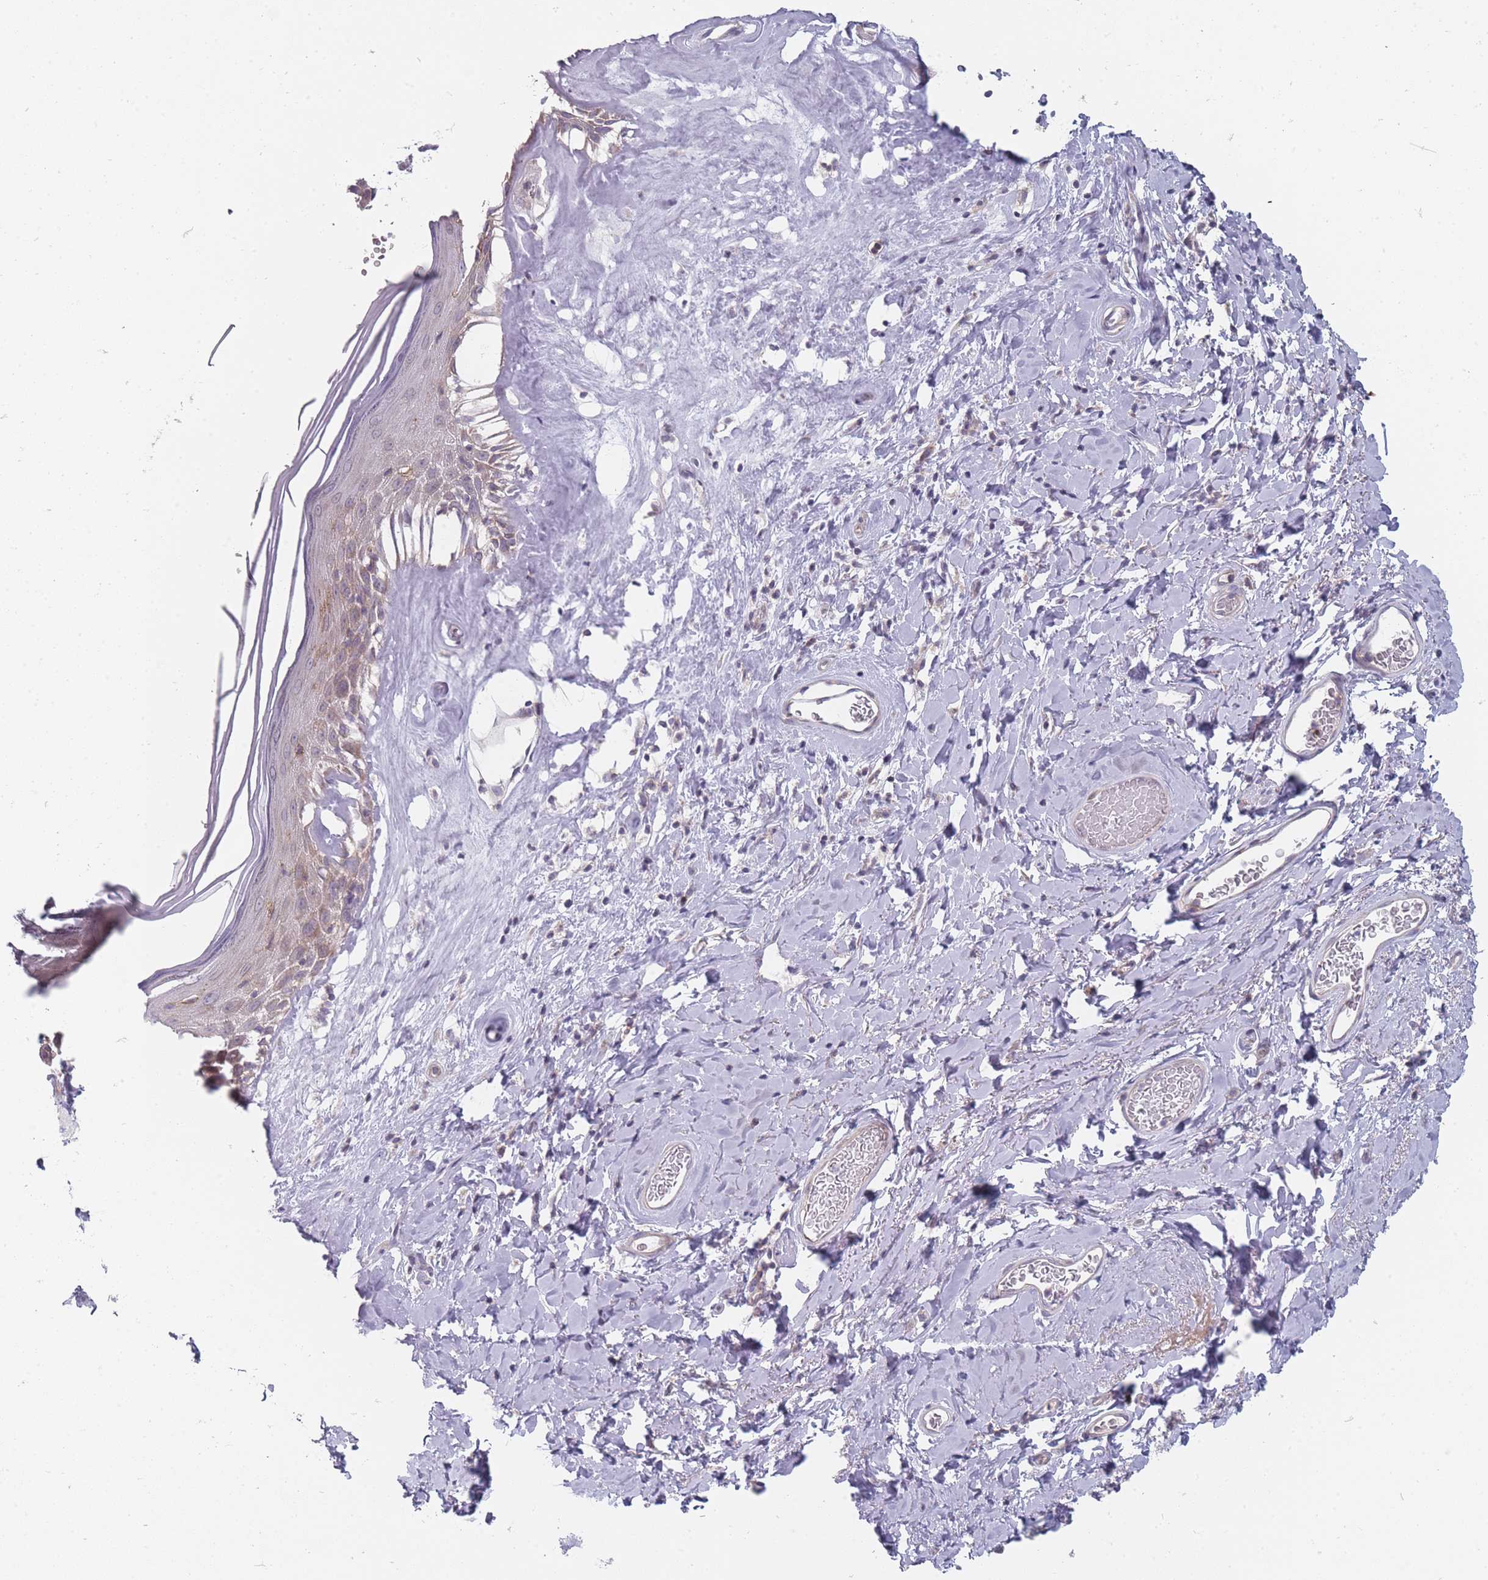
{"staining": {"intensity": "moderate", "quantity": "25%-75%", "location": "cytoplasmic/membranous"}, "tissue": "skin", "cell_type": "Epidermal cells", "image_type": "normal", "snomed": [{"axis": "morphology", "description": "Normal tissue, NOS"}, {"axis": "morphology", "description": "Inflammation, NOS"}, {"axis": "topography", "description": "Vulva"}], "caption": "Benign skin was stained to show a protein in brown. There is medium levels of moderate cytoplasmic/membranous positivity in about 25%-75% of epidermal cells.", "gene": "PCDH12", "patient": {"sex": "female", "age": 86}}